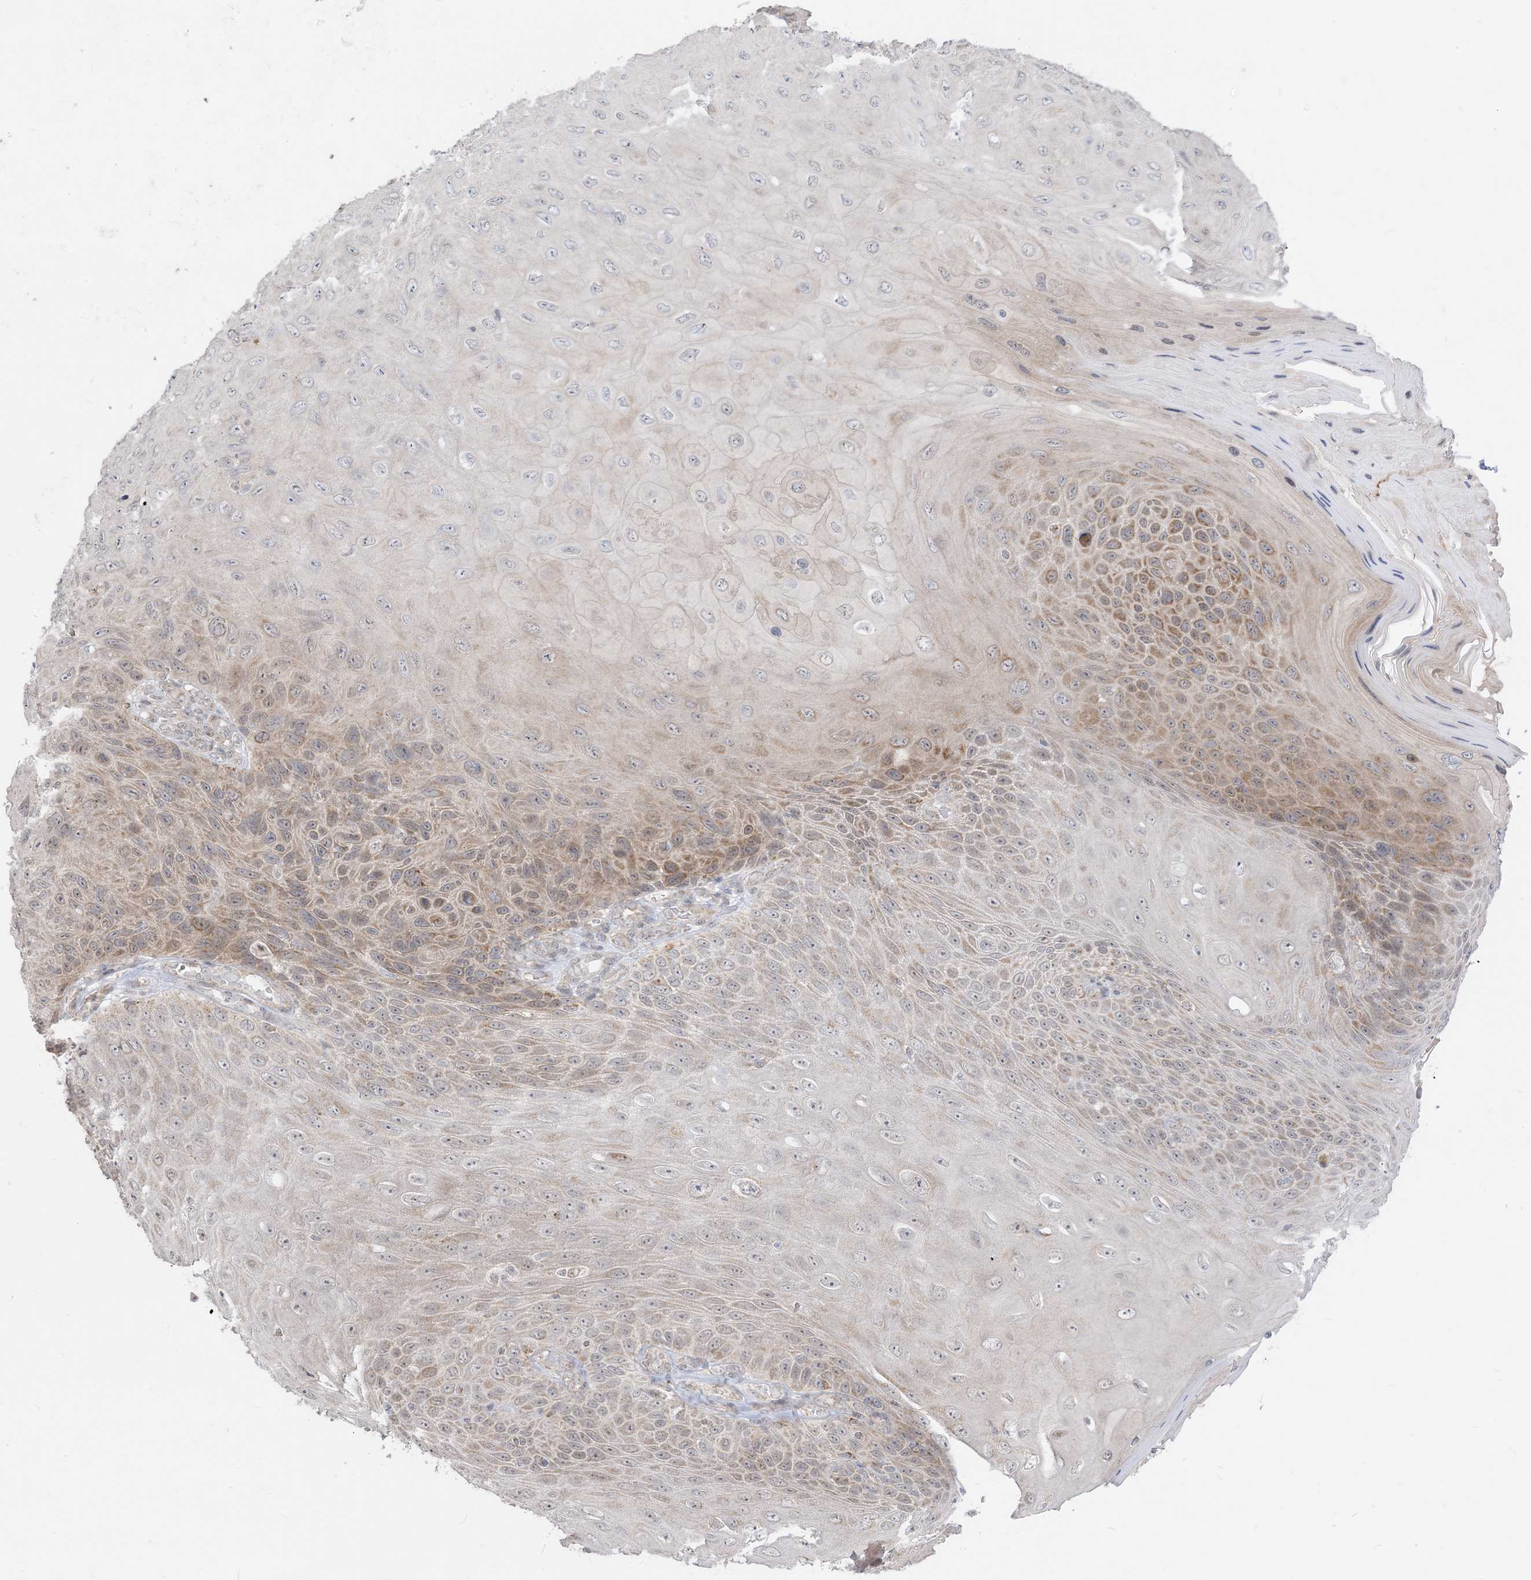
{"staining": {"intensity": "moderate", "quantity": ">75%", "location": "cytoplasmic/membranous"}, "tissue": "skin cancer", "cell_type": "Tumor cells", "image_type": "cancer", "snomed": [{"axis": "morphology", "description": "Squamous cell carcinoma, NOS"}, {"axis": "topography", "description": "Skin"}], "caption": "Human skin cancer (squamous cell carcinoma) stained with a brown dye shows moderate cytoplasmic/membranous positive positivity in approximately >75% of tumor cells.", "gene": "KANSL3", "patient": {"sex": "female", "age": 88}}